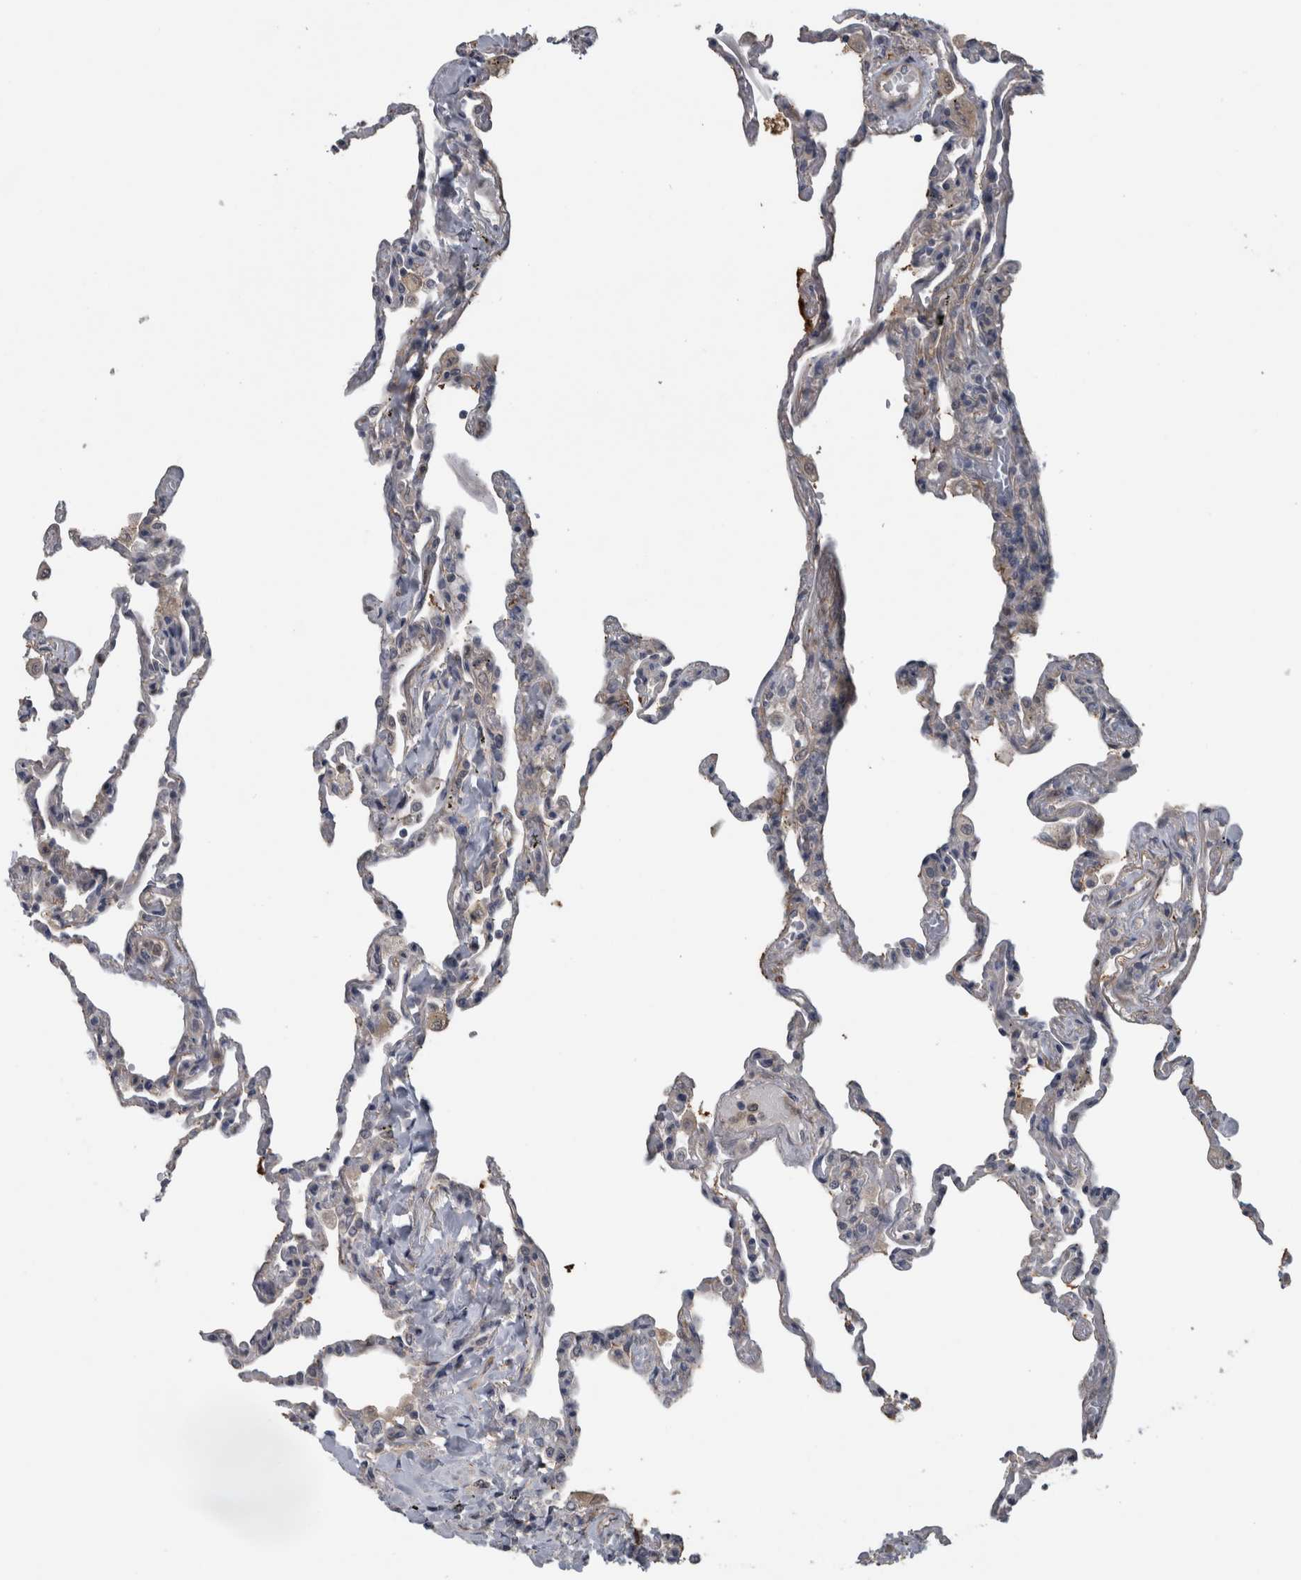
{"staining": {"intensity": "weak", "quantity": "25%-75%", "location": "cytoplasmic/membranous"}, "tissue": "lung", "cell_type": "Alveolar cells", "image_type": "normal", "snomed": [{"axis": "morphology", "description": "Normal tissue, NOS"}, {"axis": "topography", "description": "Lung"}], "caption": "High-power microscopy captured an IHC histopathology image of normal lung, revealing weak cytoplasmic/membranous staining in approximately 25%-75% of alveolar cells.", "gene": "NAPRT", "patient": {"sex": "male", "age": 59}}